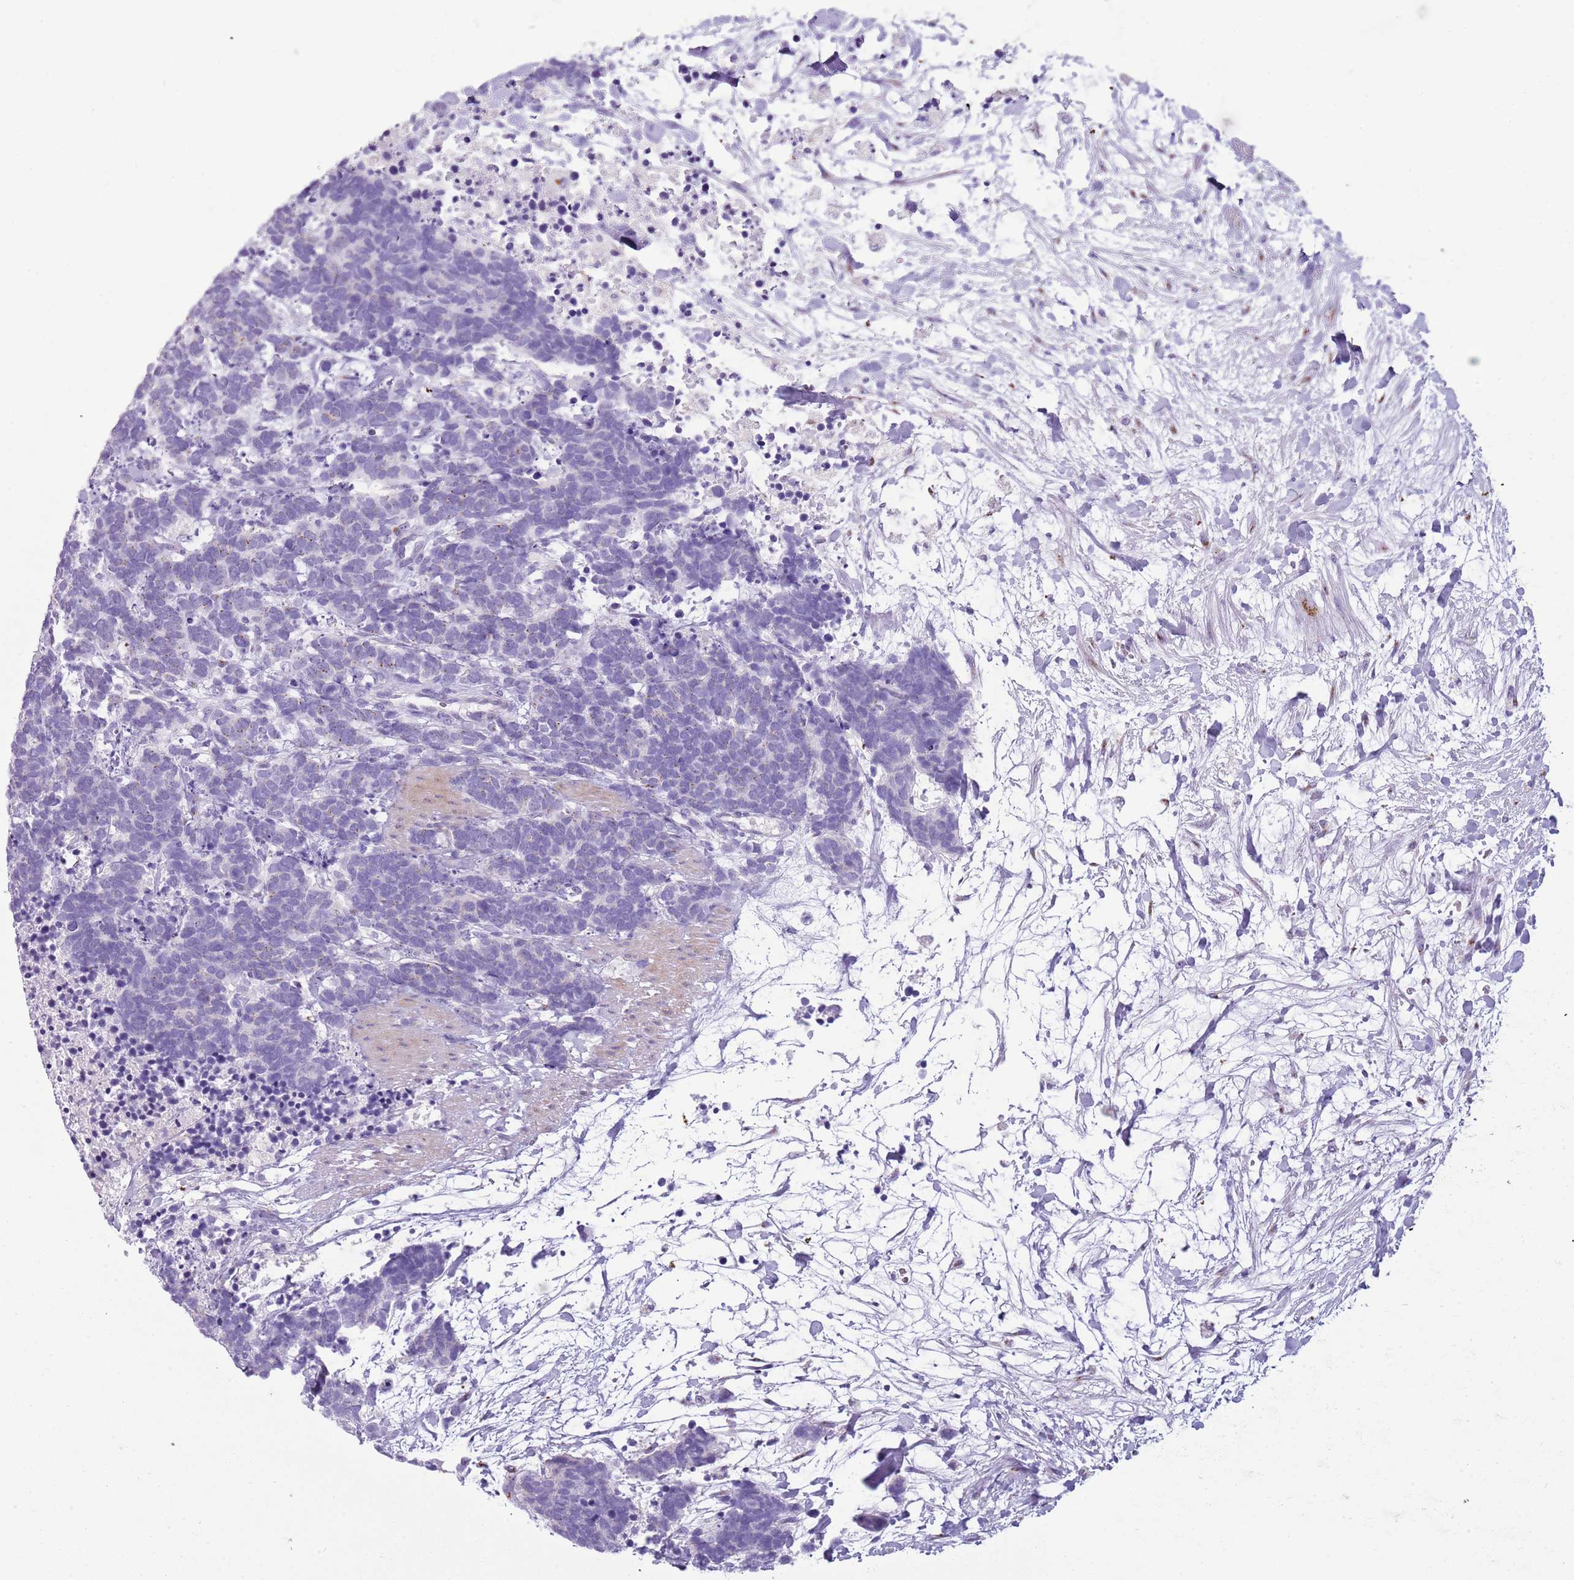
{"staining": {"intensity": "negative", "quantity": "none", "location": "none"}, "tissue": "carcinoid", "cell_type": "Tumor cells", "image_type": "cancer", "snomed": [{"axis": "morphology", "description": "Carcinoma, NOS"}, {"axis": "morphology", "description": "Carcinoid, malignant, NOS"}, {"axis": "topography", "description": "Prostate"}], "caption": "Immunohistochemistry (IHC) image of human carcinoma stained for a protein (brown), which reveals no staining in tumor cells.", "gene": "NBPF6", "patient": {"sex": "male", "age": 57}}